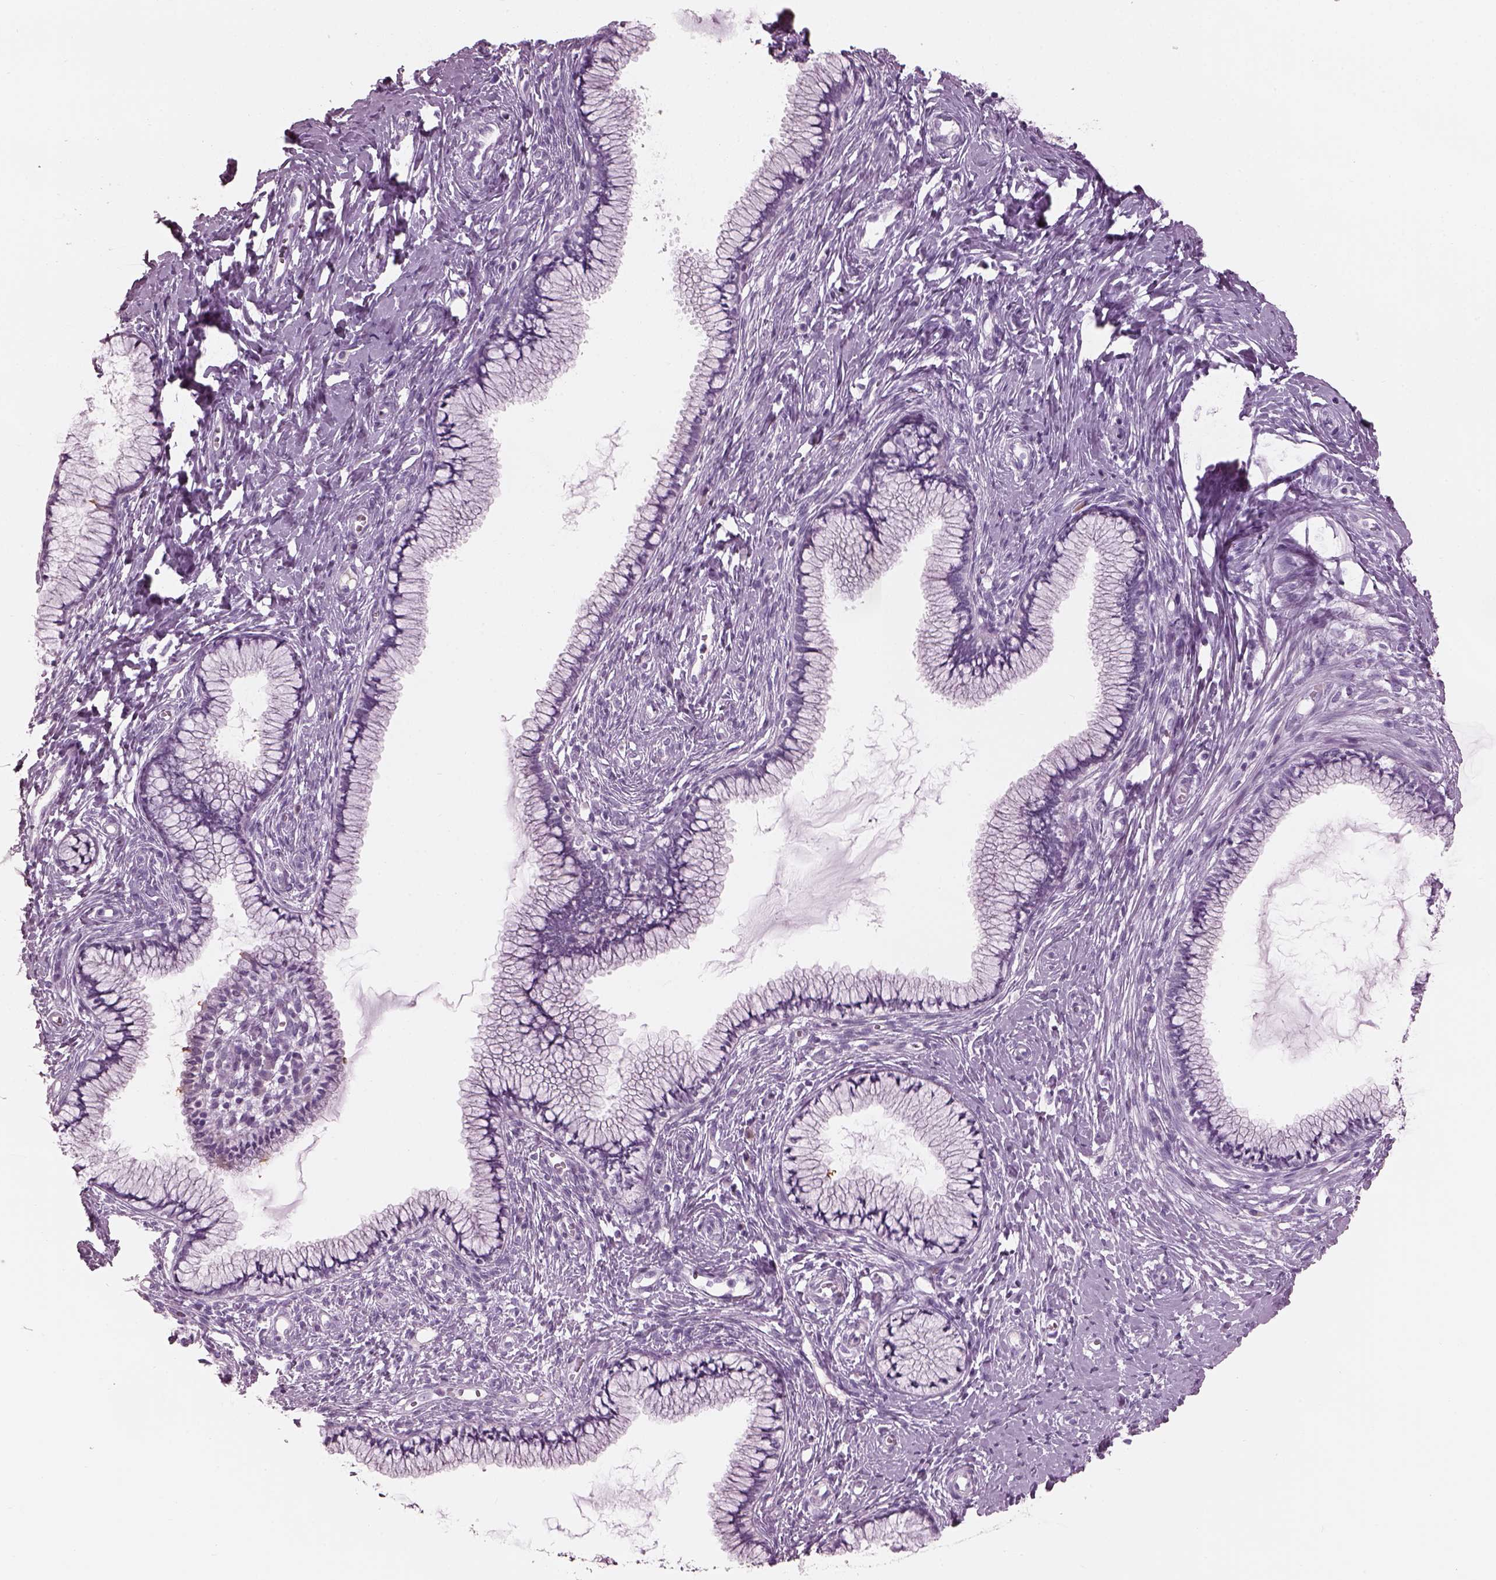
{"staining": {"intensity": "negative", "quantity": "none", "location": "none"}, "tissue": "cervix", "cell_type": "Glandular cells", "image_type": "normal", "snomed": [{"axis": "morphology", "description": "Normal tissue, NOS"}, {"axis": "topography", "description": "Cervix"}], "caption": "Benign cervix was stained to show a protein in brown. There is no significant staining in glandular cells.", "gene": "HYDIN", "patient": {"sex": "female", "age": 40}}